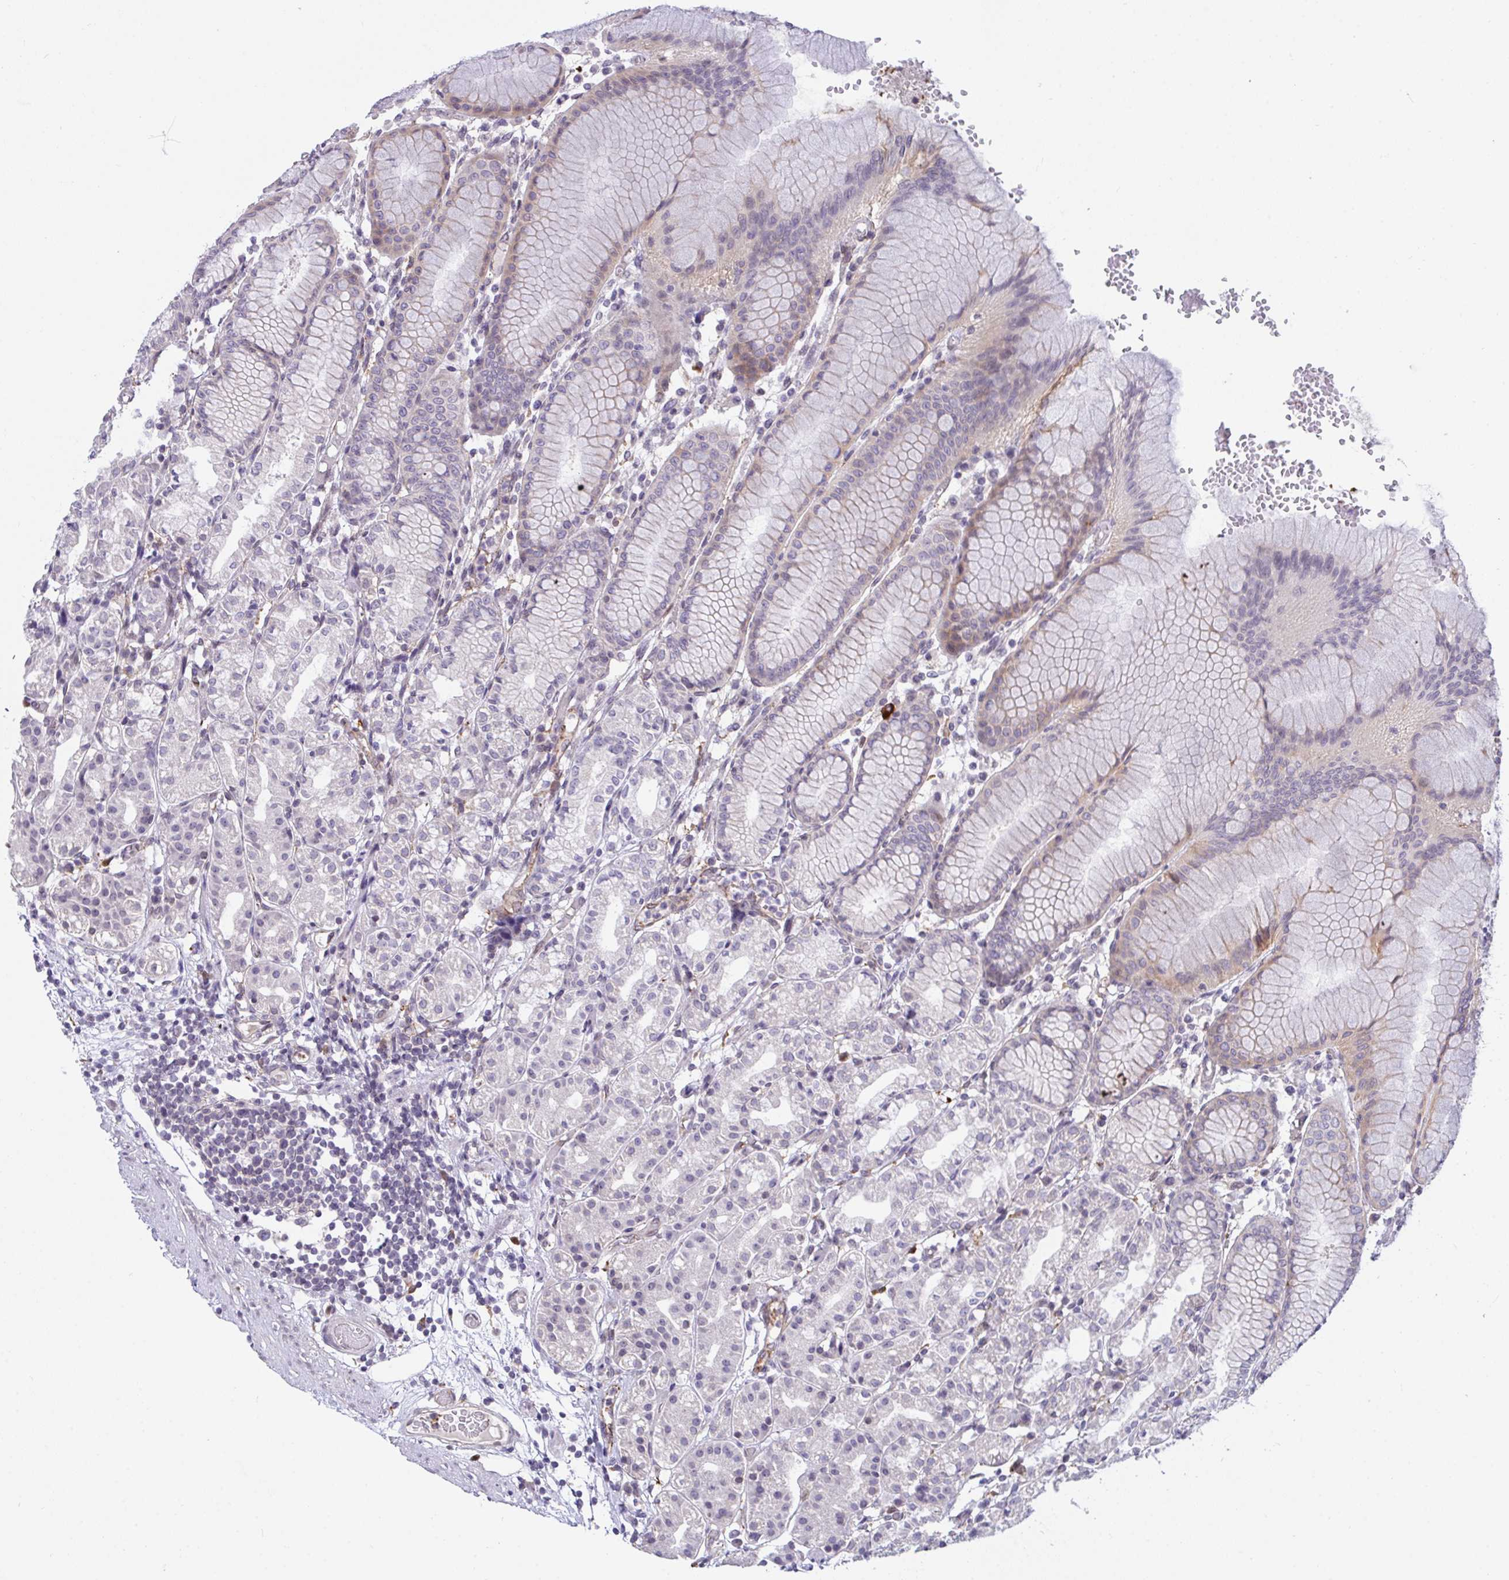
{"staining": {"intensity": "weak", "quantity": "<25%", "location": "cytoplasmic/membranous"}, "tissue": "stomach", "cell_type": "Glandular cells", "image_type": "normal", "snomed": [{"axis": "morphology", "description": "Normal tissue, NOS"}, {"axis": "topography", "description": "Stomach"}], "caption": "IHC of normal stomach shows no staining in glandular cells. (DAB immunohistochemistry, high magnification).", "gene": "SEMA6B", "patient": {"sex": "female", "age": 57}}